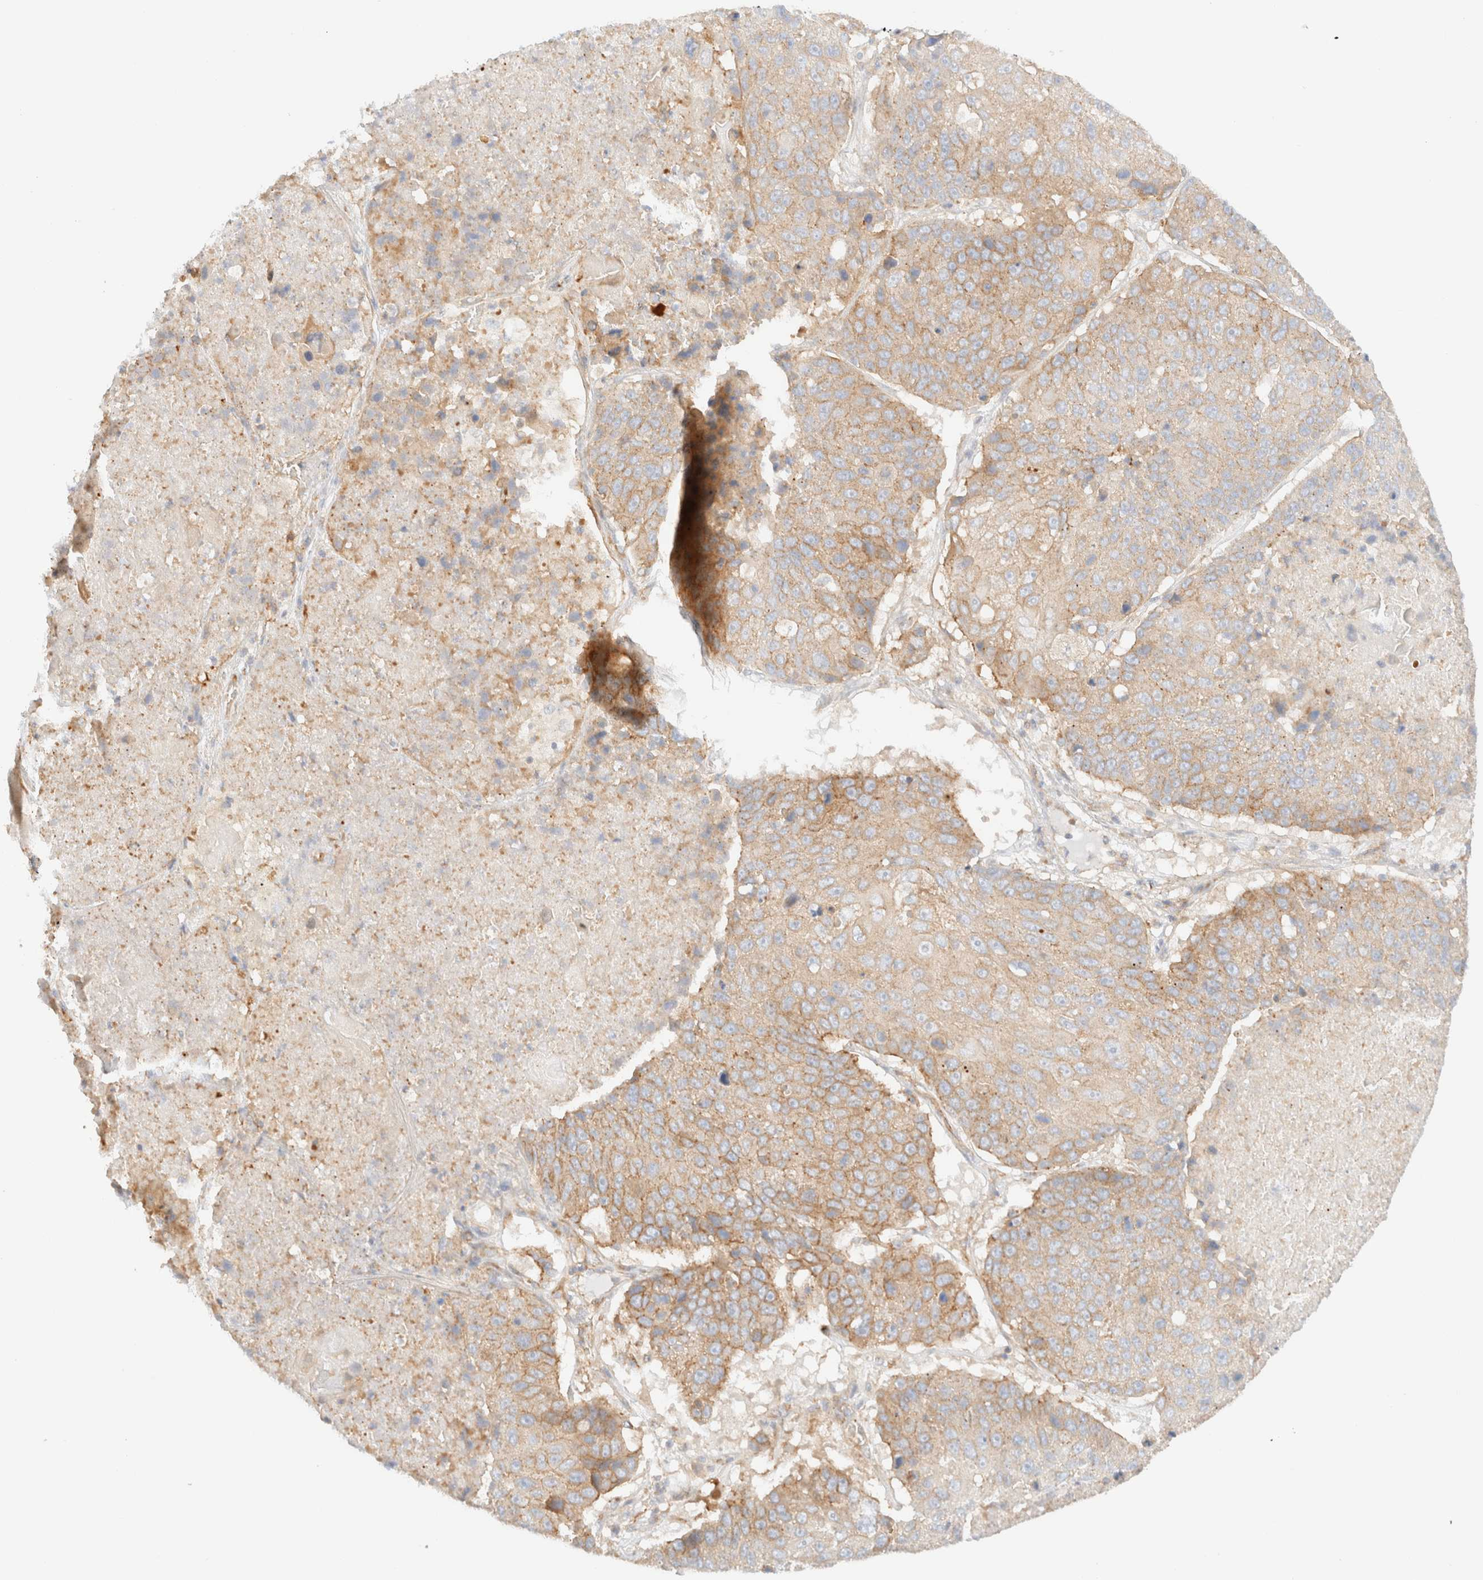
{"staining": {"intensity": "moderate", "quantity": "25%-75%", "location": "cytoplasmic/membranous"}, "tissue": "lung cancer", "cell_type": "Tumor cells", "image_type": "cancer", "snomed": [{"axis": "morphology", "description": "Squamous cell carcinoma, NOS"}, {"axis": "topography", "description": "Lung"}], "caption": "Immunohistochemical staining of human lung squamous cell carcinoma shows medium levels of moderate cytoplasmic/membranous expression in about 25%-75% of tumor cells.", "gene": "MYO10", "patient": {"sex": "male", "age": 61}}